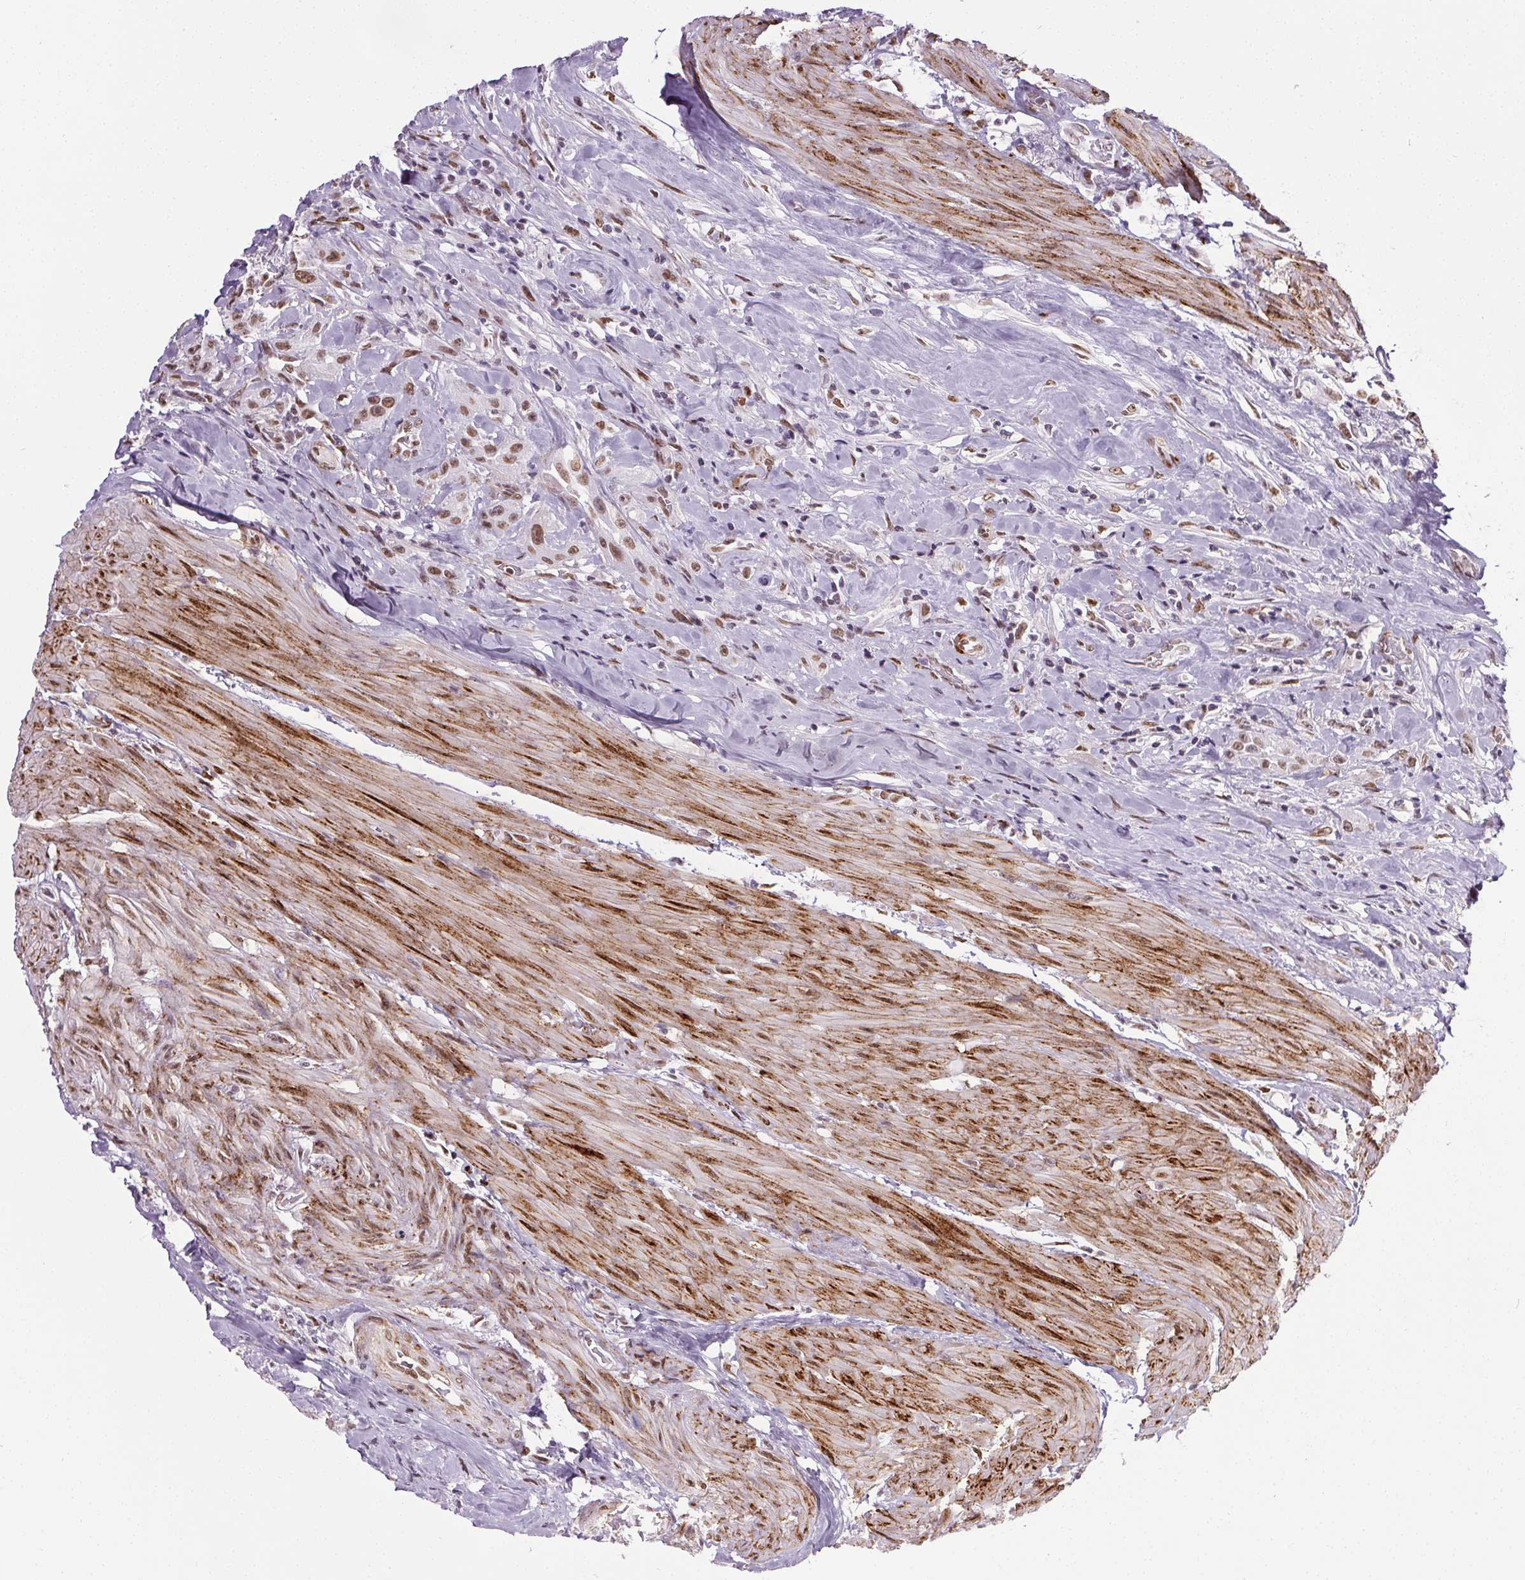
{"staining": {"intensity": "moderate", "quantity": ">75%", "location": "nuclear"}, "tissue": "urothelial cancer", "cell_type": "Tumor cells", "image_type": "cancer", "snomed": [{"axis": "morphology", "description": "Urothelial carcinoma, High grade"}, {"axis": "topography", "description": "Urinary bladder"}], "caption": "Tumor cells show moderate nuclear expression in about >75% of cells in urothelial cancer.", "gene": "GP6", "patient": {"sex": "male", "age": 79}}